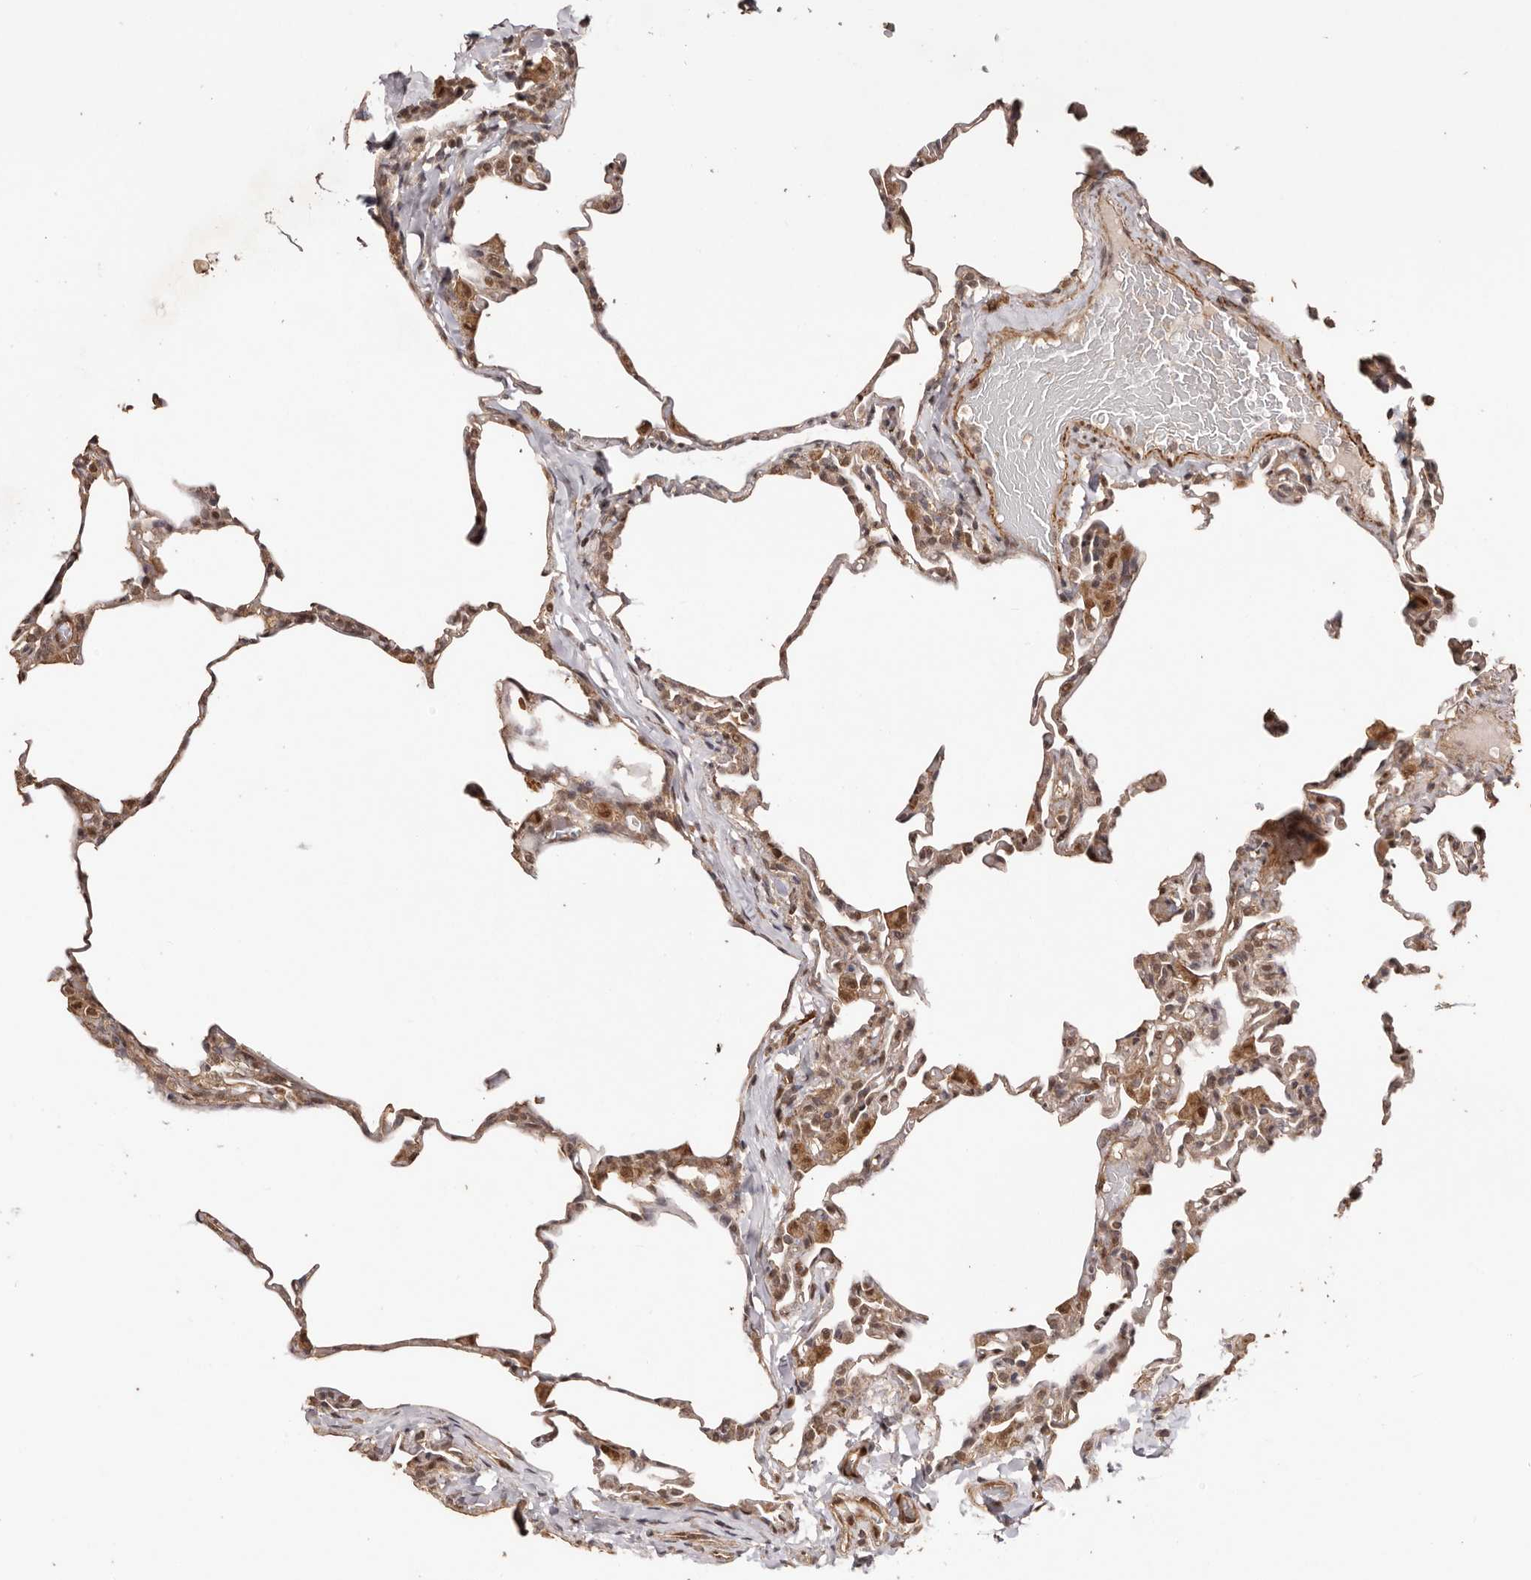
{"staining": {"intensity": "moderate", "quantity": "25%-75%", "location": "cytoplasmic/membranous,nuclear"}, "tissue": "lung", "cell_type": "Alveolar cells", "image_type": "normal", "snomed": [{"axis": "morphology", "description": "Normal tissue, NOS"}, {"axis": "topography", "description": "Lung"}], "caption": "Immunohistochemistry image of benign lung: lung stained using IHC displays medium levels of moderate protein expression localized specifically in the cytoplasmic/membranous,nuclear of alveolar cells, appearing as a cytoplasmic/membranous,nuclear brown color.", "gene": "UBR2", "patient": {"sex": "male", "age": 20}}